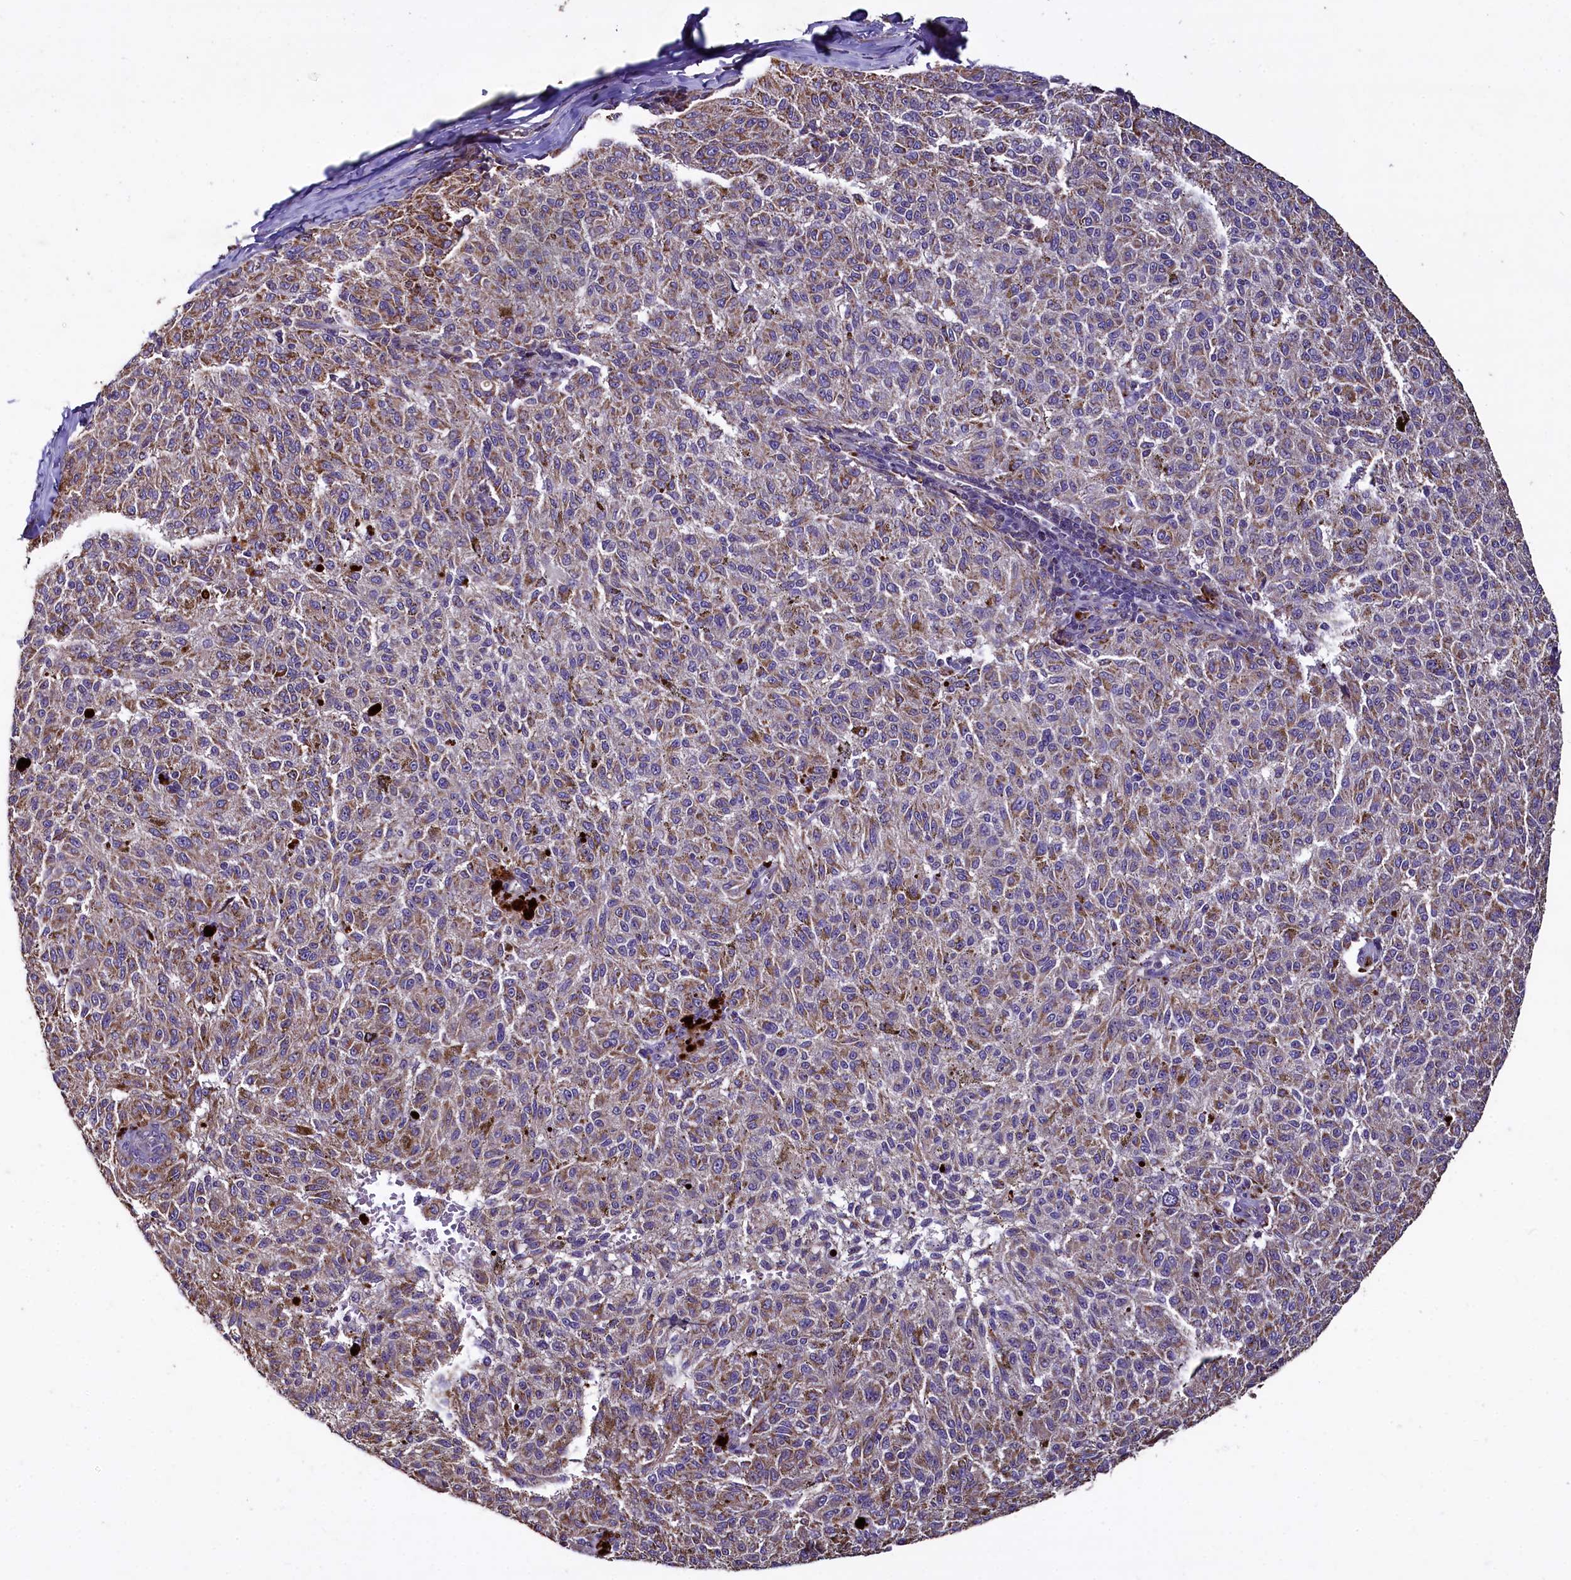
{"staining": {"intensity": "moderate", "quantity": "25%-75%", "location": "cytoplasmic/membranous"}, "tissue": "melanoma", "cell_type": "Tumor cells", "image_type": "cancer", "snomed": [{"axis": "morphology", "description": "Malignant melanoma, NOS"}, {"axis": "topography", "description": "Skin"}], "caption": "Immunohistochemical staining of human melanoma displays medium levels of moderate cytoplasmic/membranous protein staining in approximately 25%-75% of tumor cells. The staining was performed using DAB, with brown indicating positive protein expression. Nuclei are stained blue with hematoxylin.", "gene": "COQ9", "patient": {"sex": "female", "age": 72}}